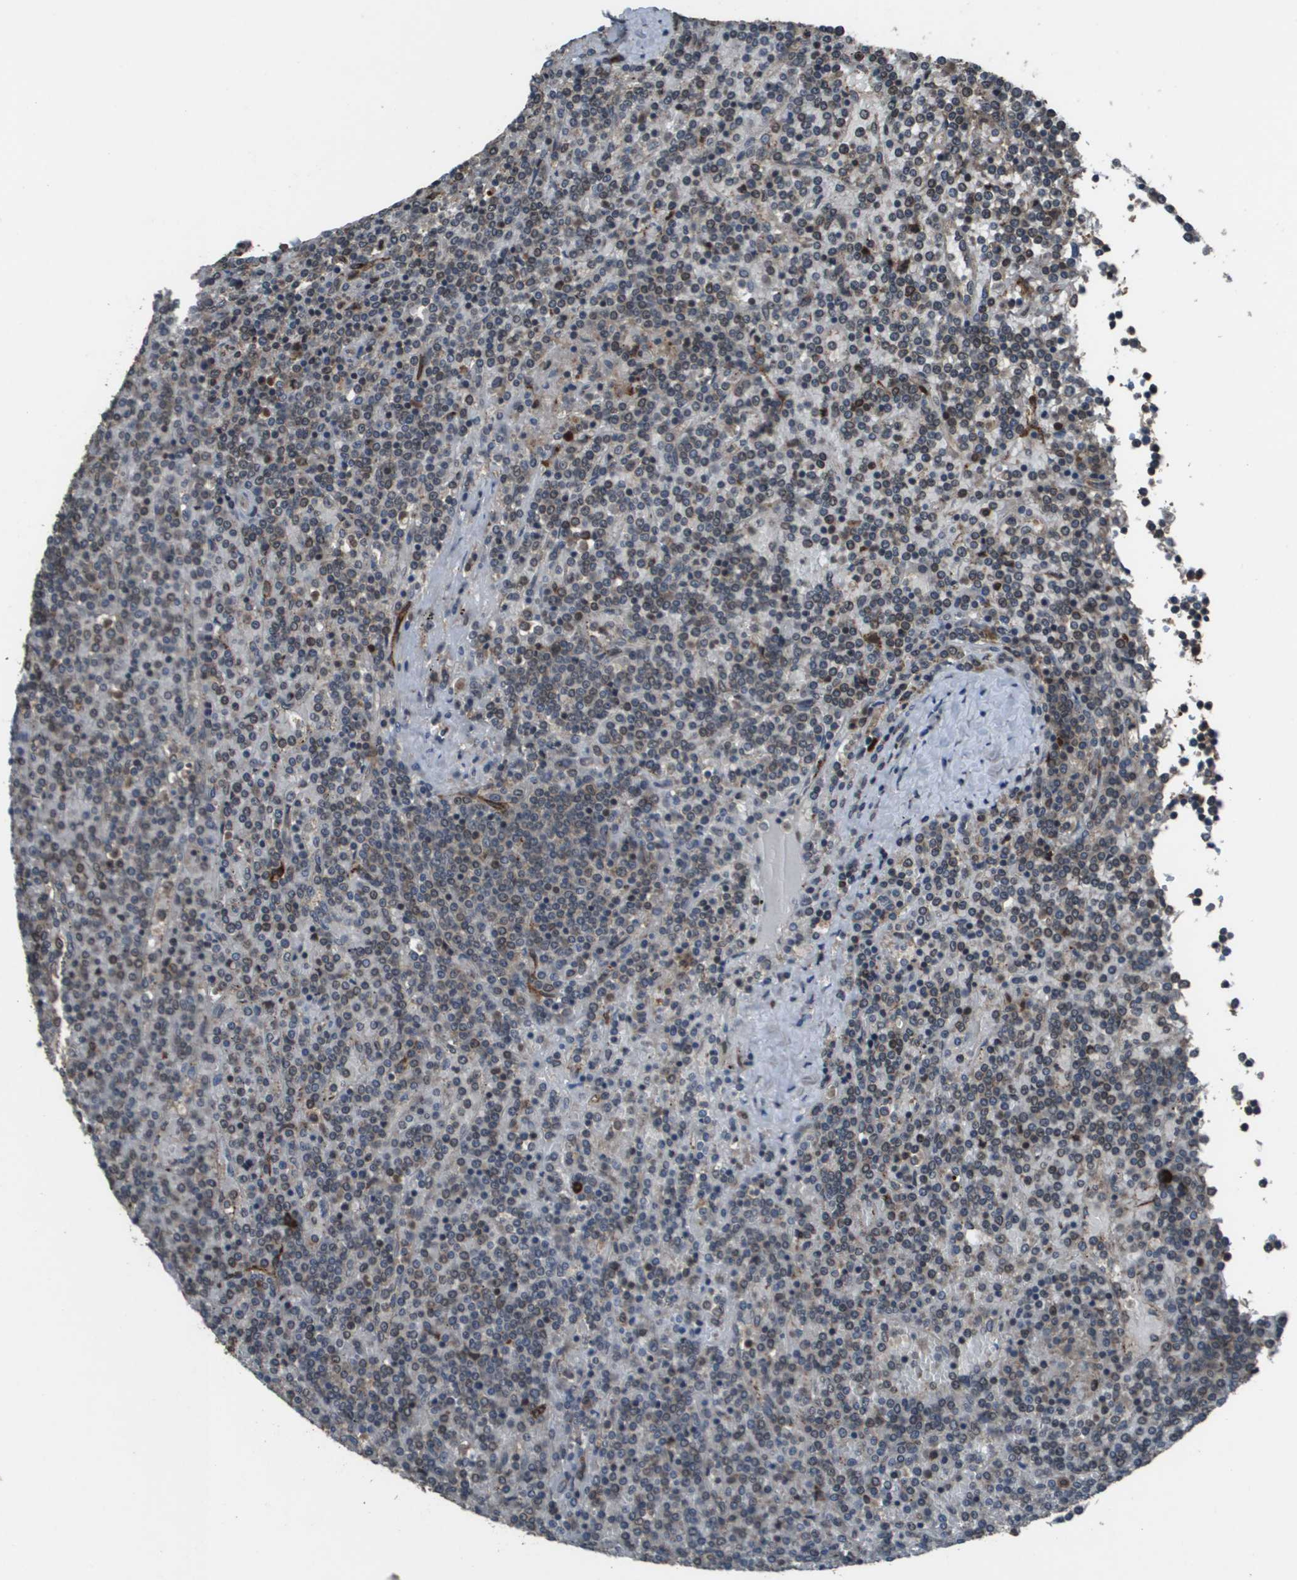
{"staining": {"intensity": "weak", "quantity": "<25%", "location": "cytoplasmic/membranous"}, "tissue": "lymphoma", "cell_type": "Tumor cells", "image_type": "cancer", "snomed": [{"axis": "morphology", "description": "Malignant lymphoma, non-Hodgkin's type, Low grade"}, {"axis": "topography", "description": "Spleen"}], "caption": "Immunohistochemical staining of low-grade malignant lymphoma, non-Hodgkin's type reveals no significant positivity in tumor cells.", "gene": "GOSR2", "patient": {"sex": "female", "age": 19}}